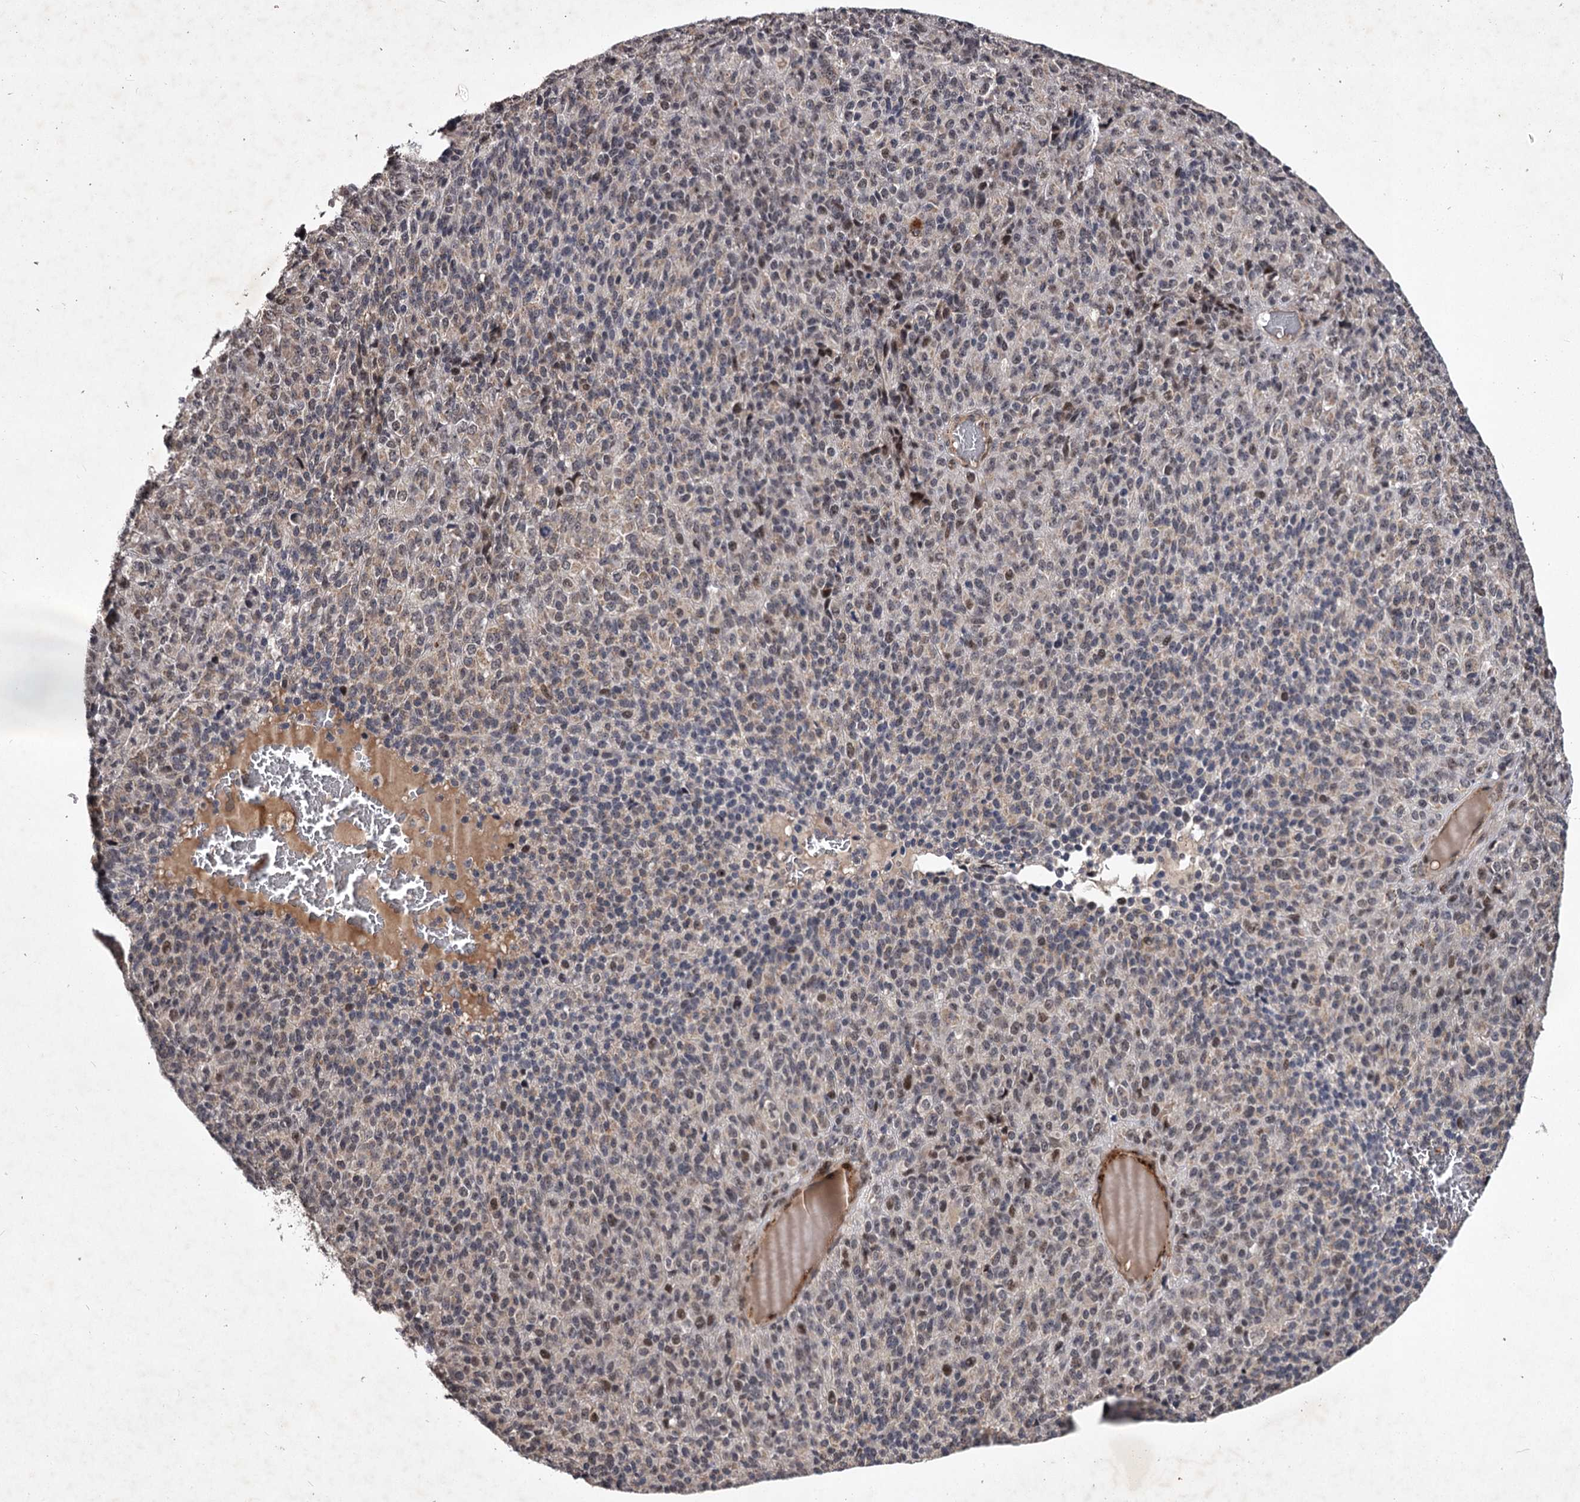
{"staining": {"intensity": "moderate", "quantity": "<25%", "location": "nuclear"}, "tissue": "melanoma", "cell_type": "Tumor cells", "image_type": "cancer", "snomed": [{"axis": "morphology", "description": "Malignant melanoma, Metastatic site"}, {"axis": "topography", "description": "Brain"}], "caption": "The image shows immunohistochemical staining of malignant melanoma (metastatic site). There is moderate nuclear positivity is seen in about <25% of tumor cells.", "gene": "RNF44", "patient": {"sex": "female", "age": 56}}